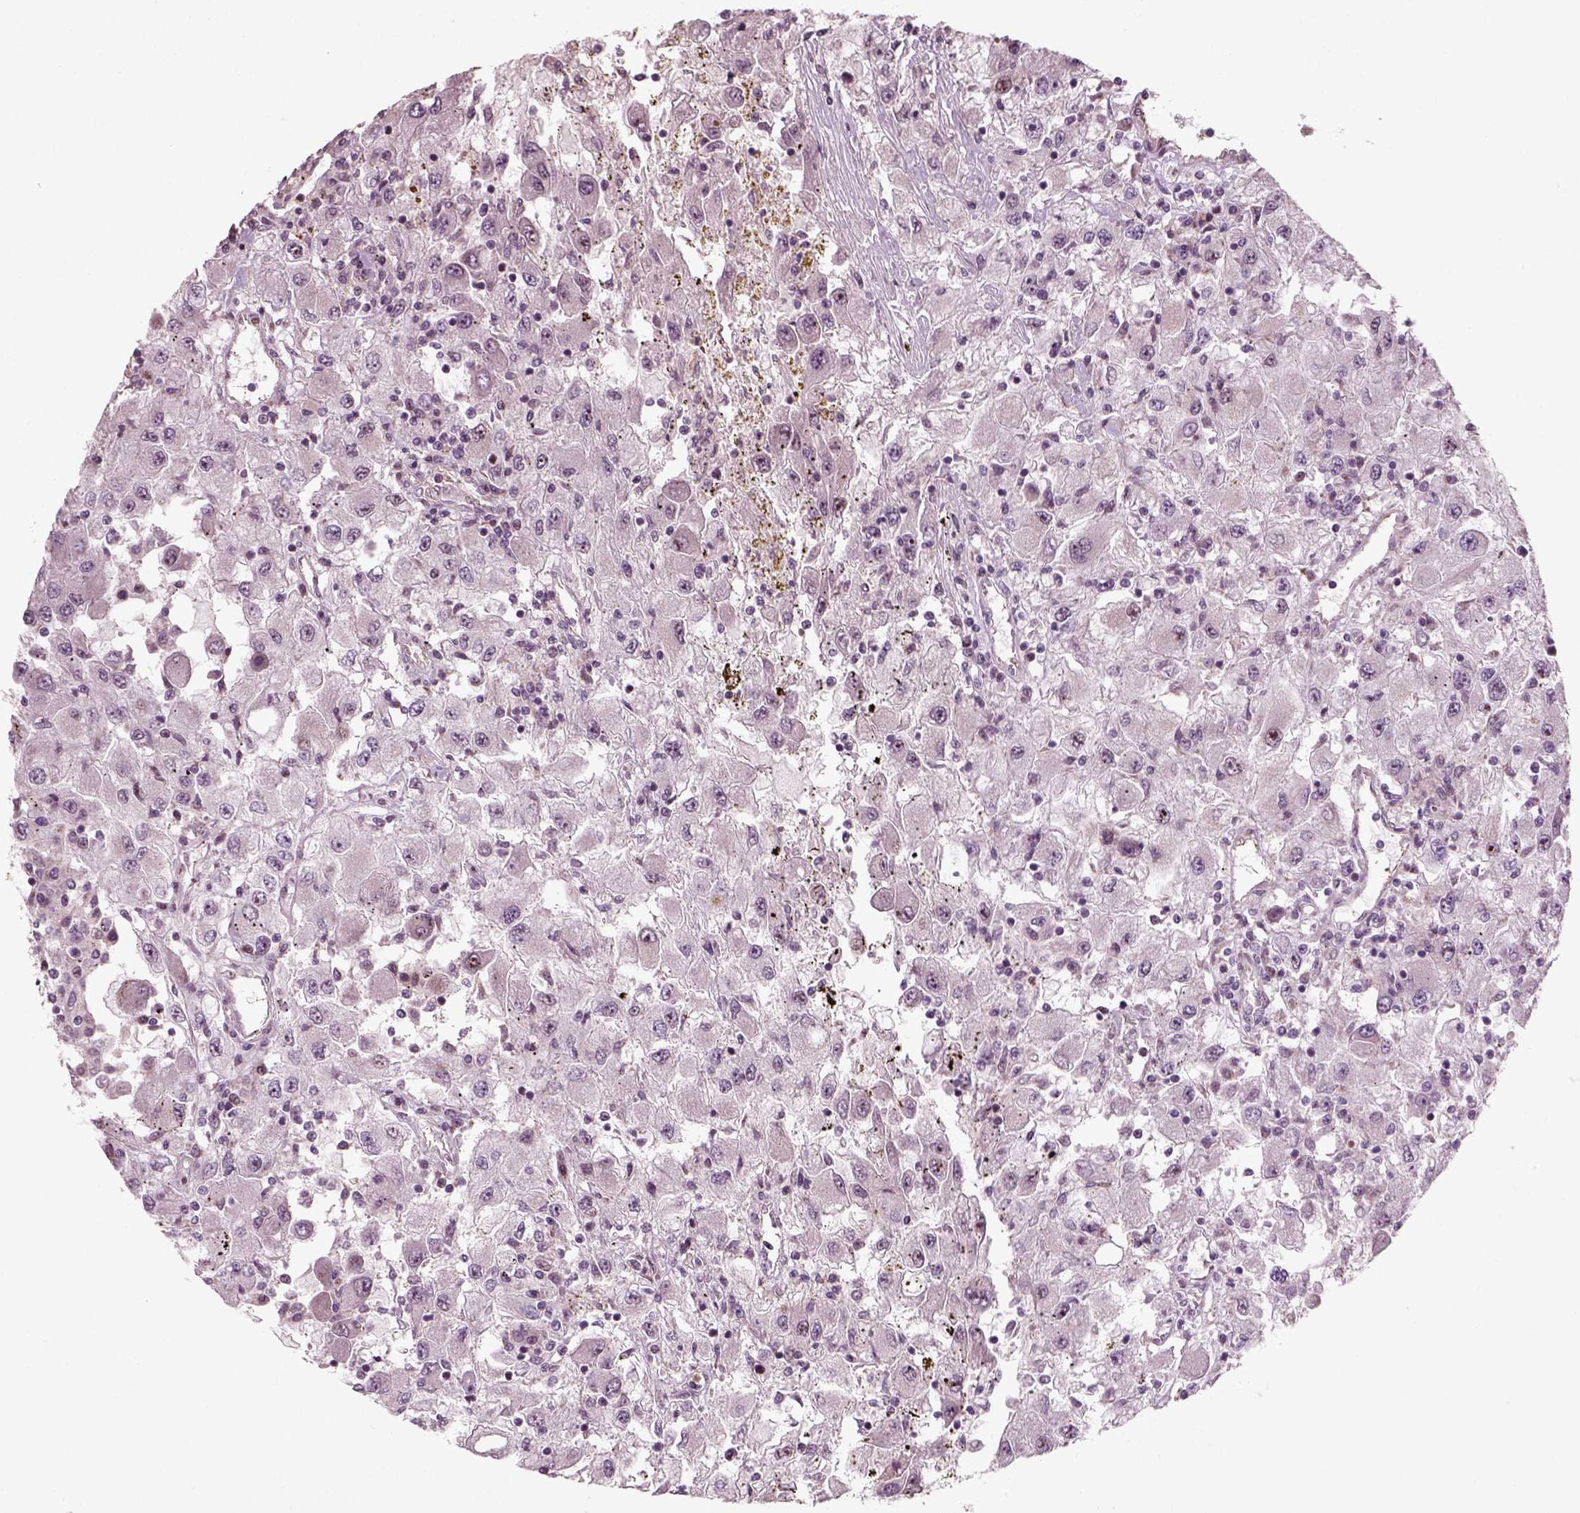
{"staining": {"intensity": "negative", "quantity": "none", "location": "none"}, "tissue": "renal cancer", "cell_type": "Tumor cells", "image_type": "cancer", "snomed": [{"axis": "morphology", "description": "Adenocarcinoma, NOS"}, {"axis": "topography", "description": "Kidney"}], "caption": "This histopathology image is of renal adenocarcinoma stained with immunohistochemistry to label a protein in brown with the nuclei are counter-stained blue. There is no positivity in tumor cells.", "gene": "CDC14A", "patient": {"sex": "female", "age": 67}}